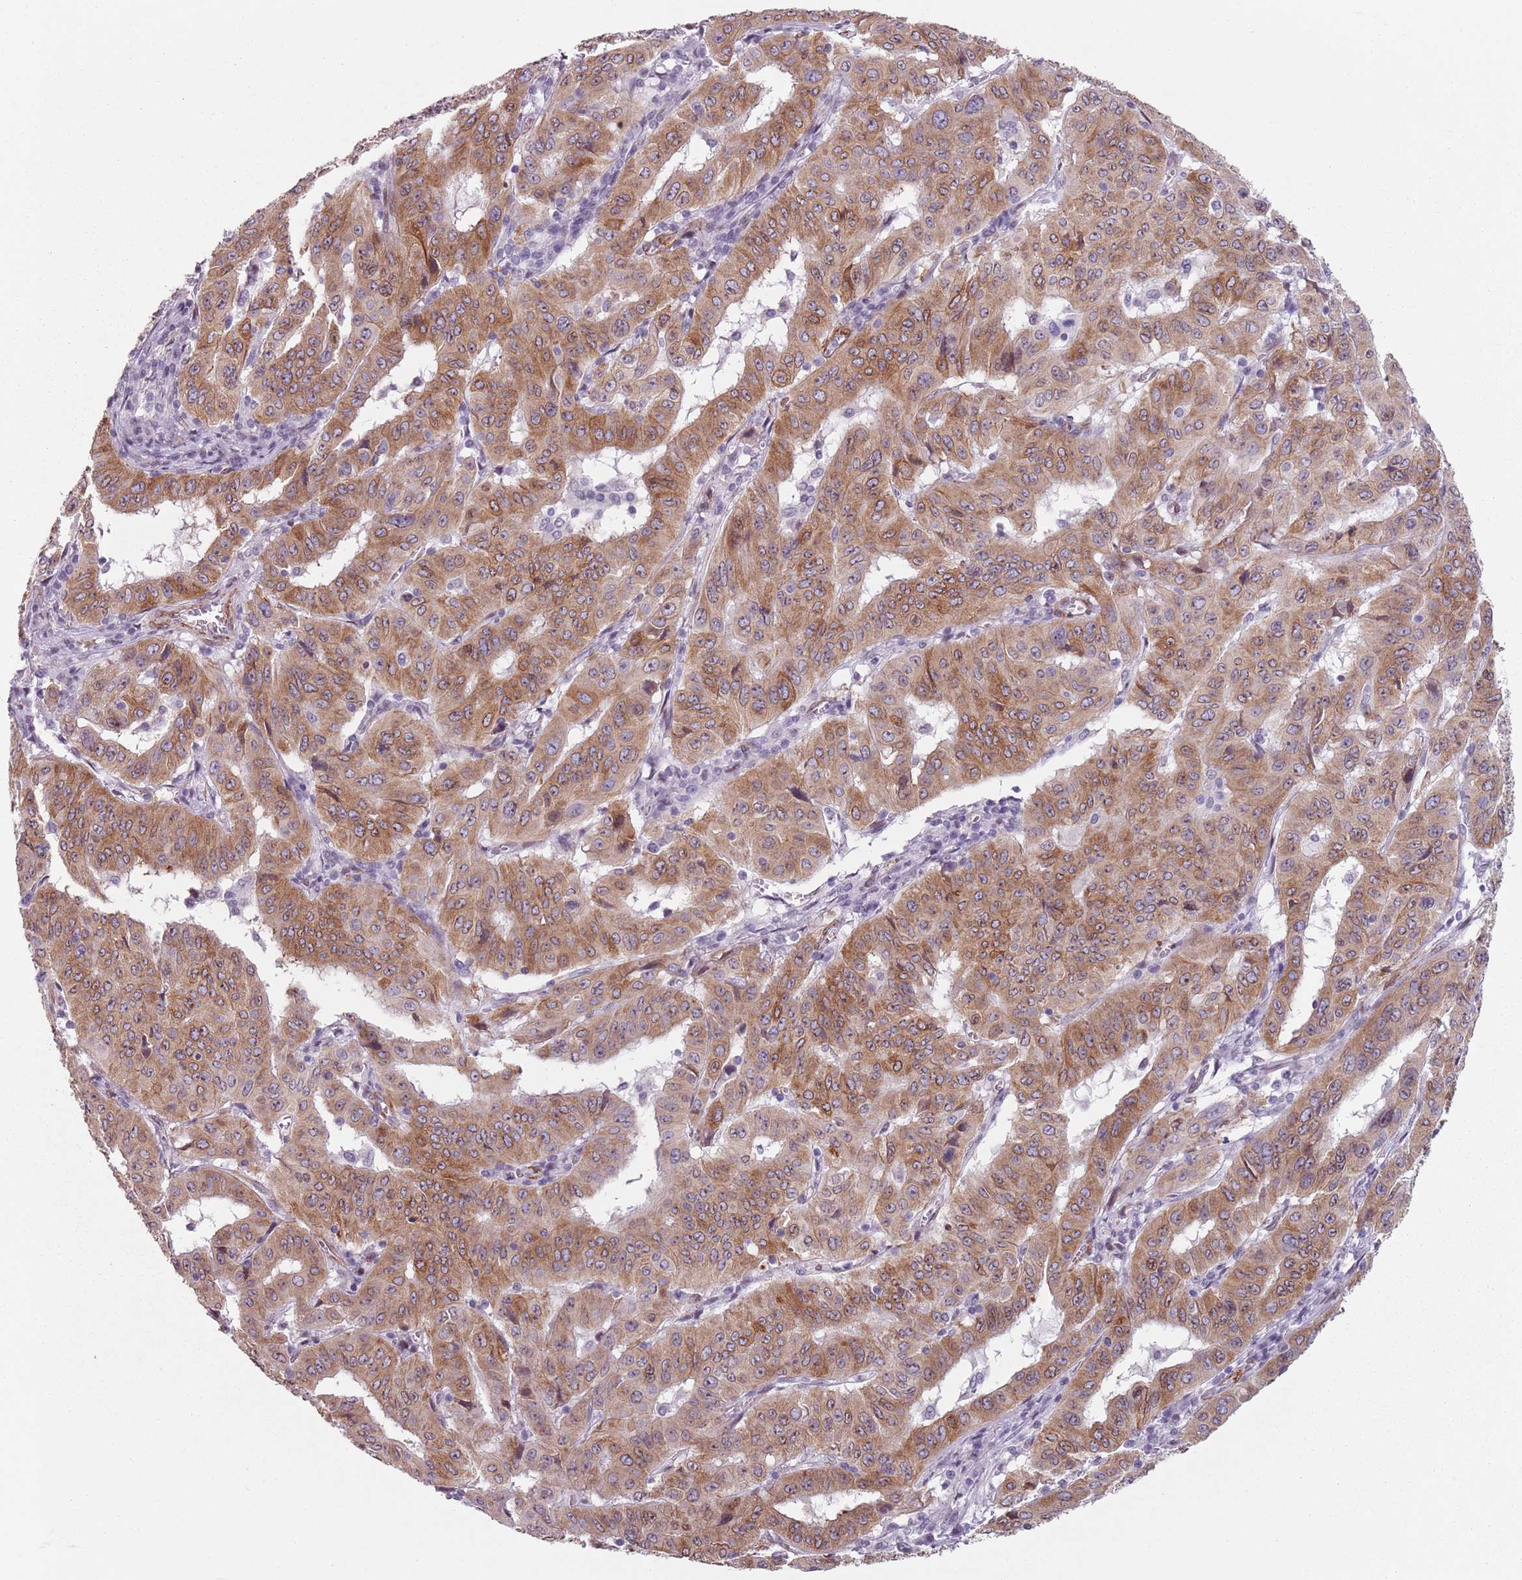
{"staining": {"intensity": "moderate", "quantity": ">75%", "location": "cytoplasmic/membranous"}, "tissue": "pancreatic cancer", "cell_type": "Tumor cells", "image_type": "cancer", "snomed": [{"axis": "morphology", "description": "Adenocarcinoma, NOS"}, {"axis": "topography", "description": "Pancreas"}], "caption": "Immunohistochemistry histopathology image of neoplastic tissue: human pancreatic adenocarcinoma stained using IHC demonstrates medium levels of moderate protein expression localized specifically in the cytoplasmic/membranous of tumor cells, appearing as a cytoplasmic/membranous brown color.", "gene": "TMC4", "patient": {"sex": "male", "age": 63}}